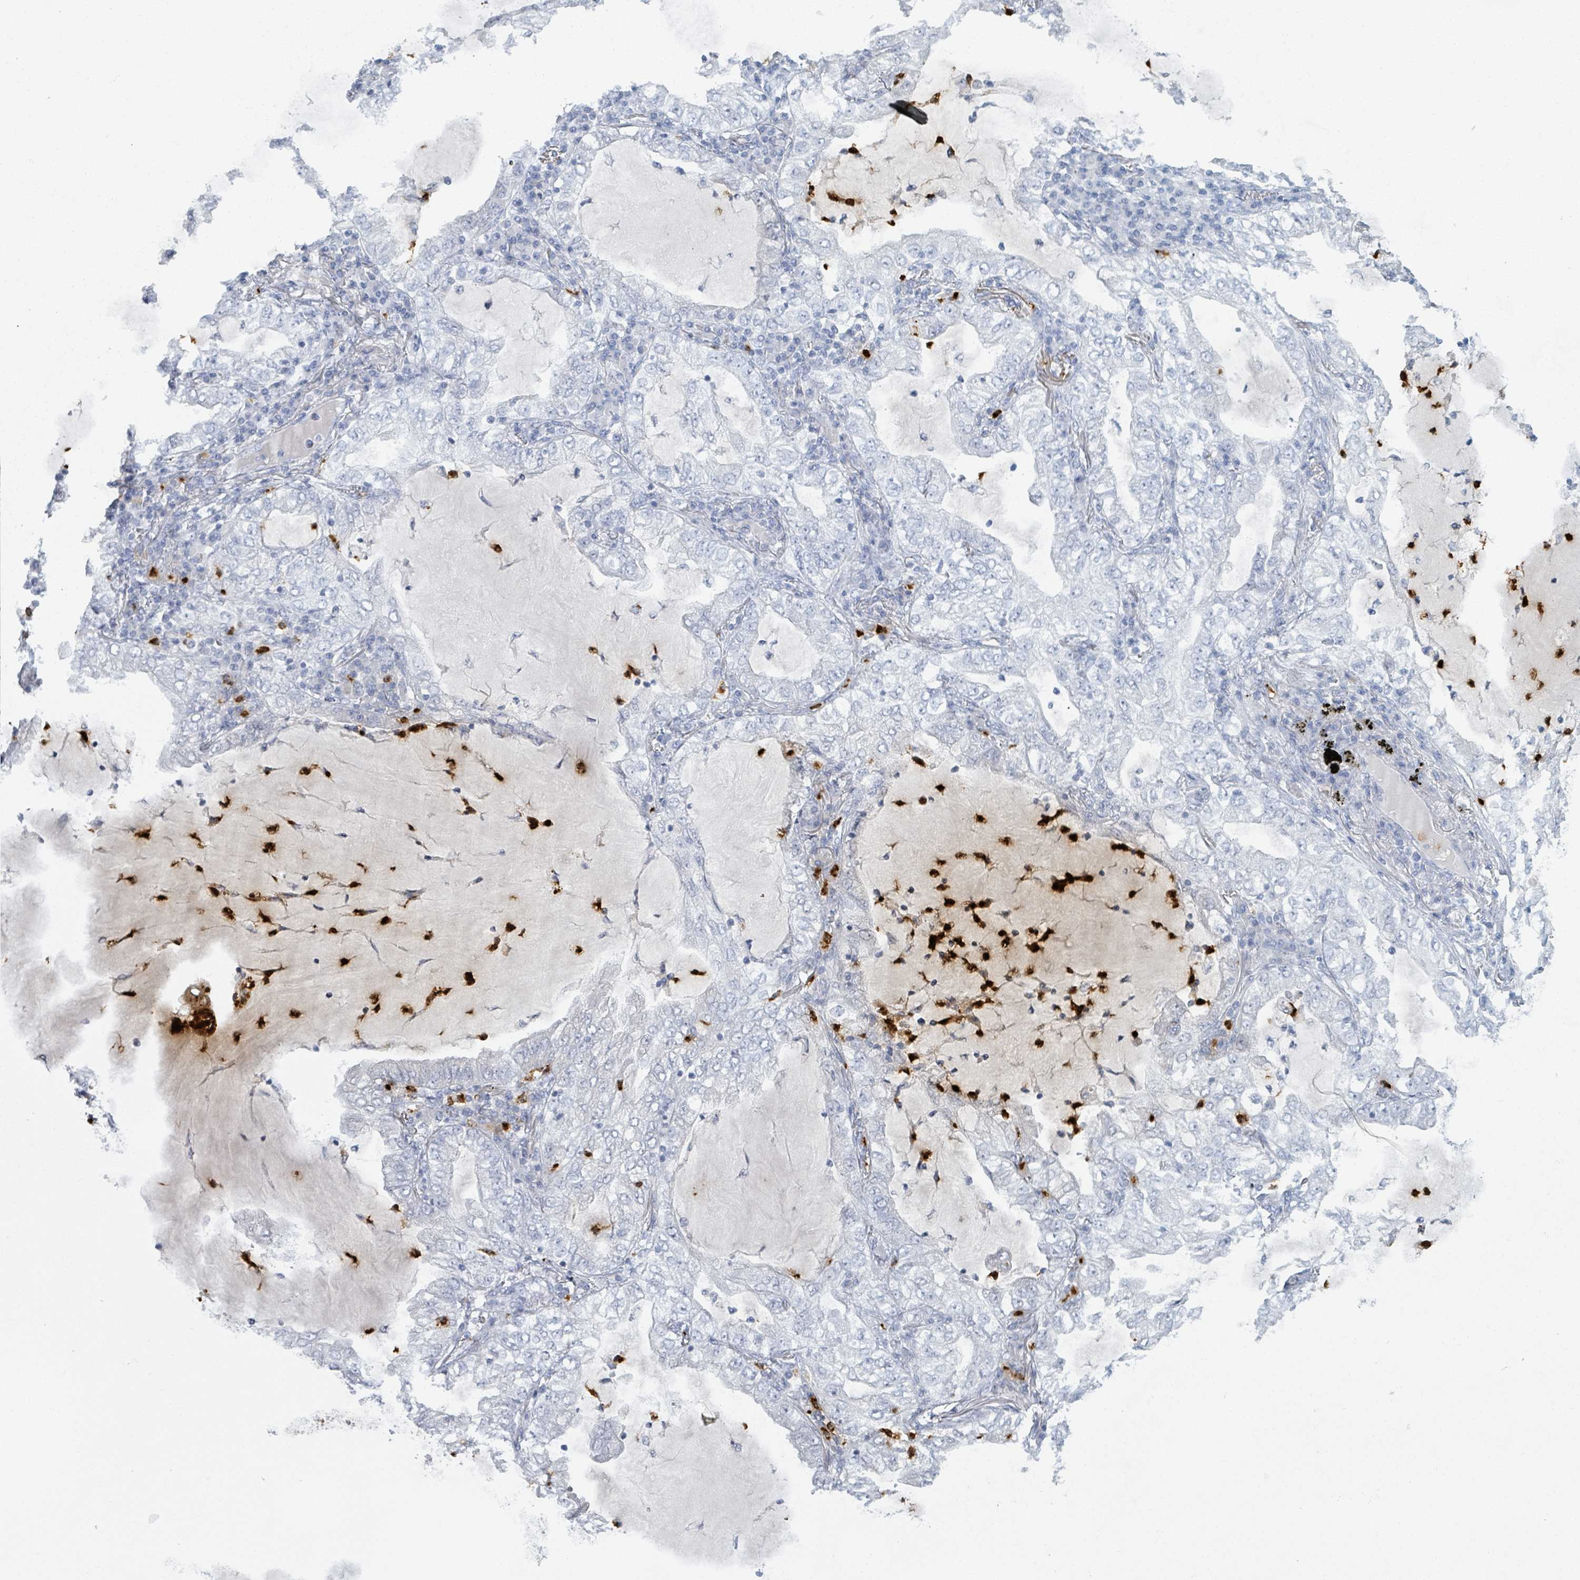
{"staining": {"intensity": "negative", "quantity": "none", "location": "none"}, "tissue": "lung cancer", "cell_type": "Tumor cells", "image_type": "cancer", "snomed": [{"axis": "morphology", "description": "Adenocarcinoma, NOS"}, {"axis": "topography", "description": "Lung"}], "caption": "This is an immunohistochemistry photomicrograph of human lung cancer. There is no positivity in tumor cells.", "gene": "DEFA4", "patient": {"sex": "female", "age": 73}}